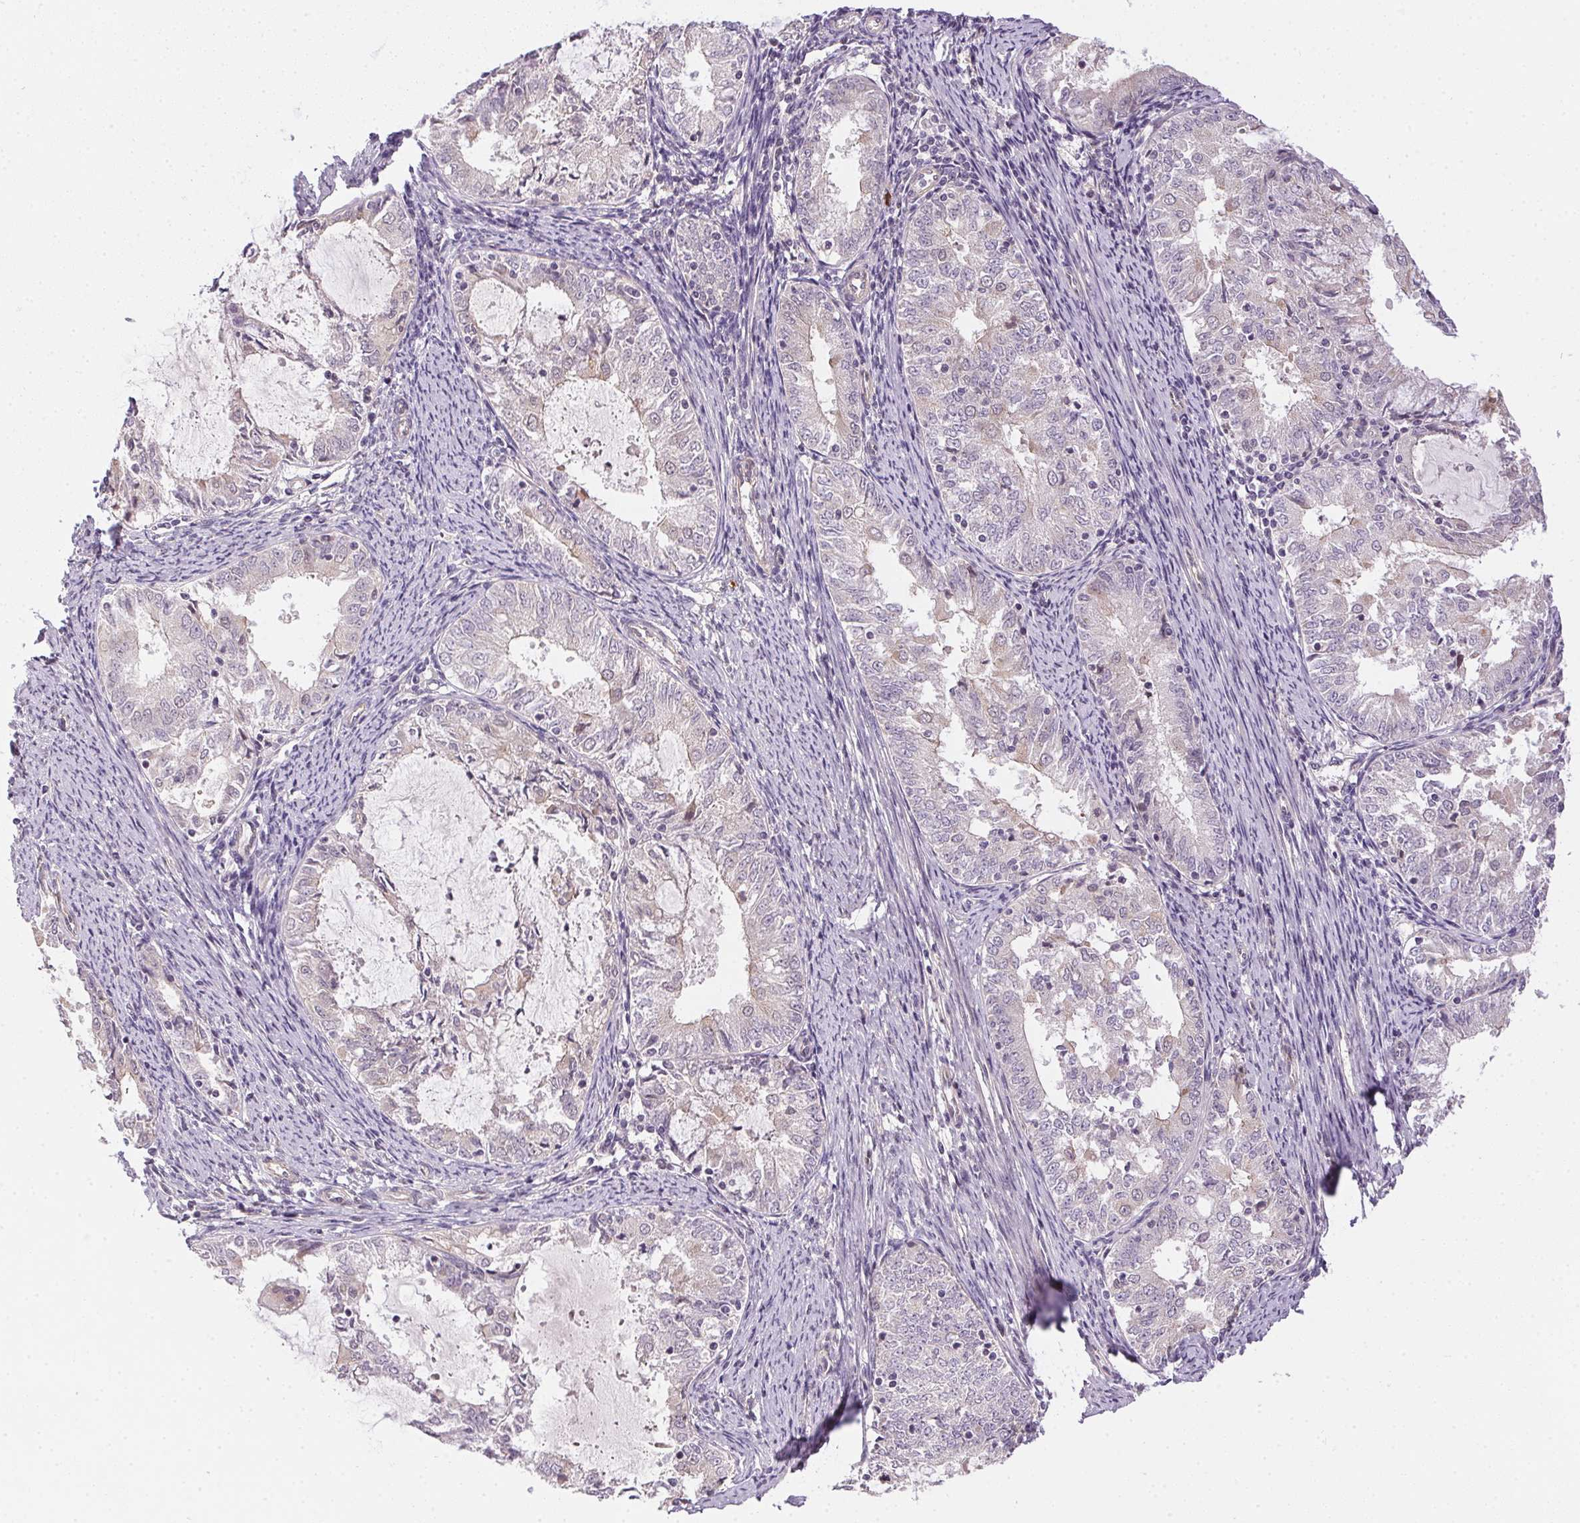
{"staining": {"intensity": "negative", "quantity": "none", "location": "none"}, "tissue": "endometrial cancer", "cell_type": "Tumor cells", "image_type": "cancer", "snomed": [{"axis": "morphology", "description": "Adenocarcinoma, NOS"}, {"axis": "topography", "description": "Endometrium"}], "caption": "A micrograph of endometrial cancer stained for a protein displays no brown staining in tumor cells.", "gene": "CFAP92", "patient": {"sex": "female", "age": 57}}